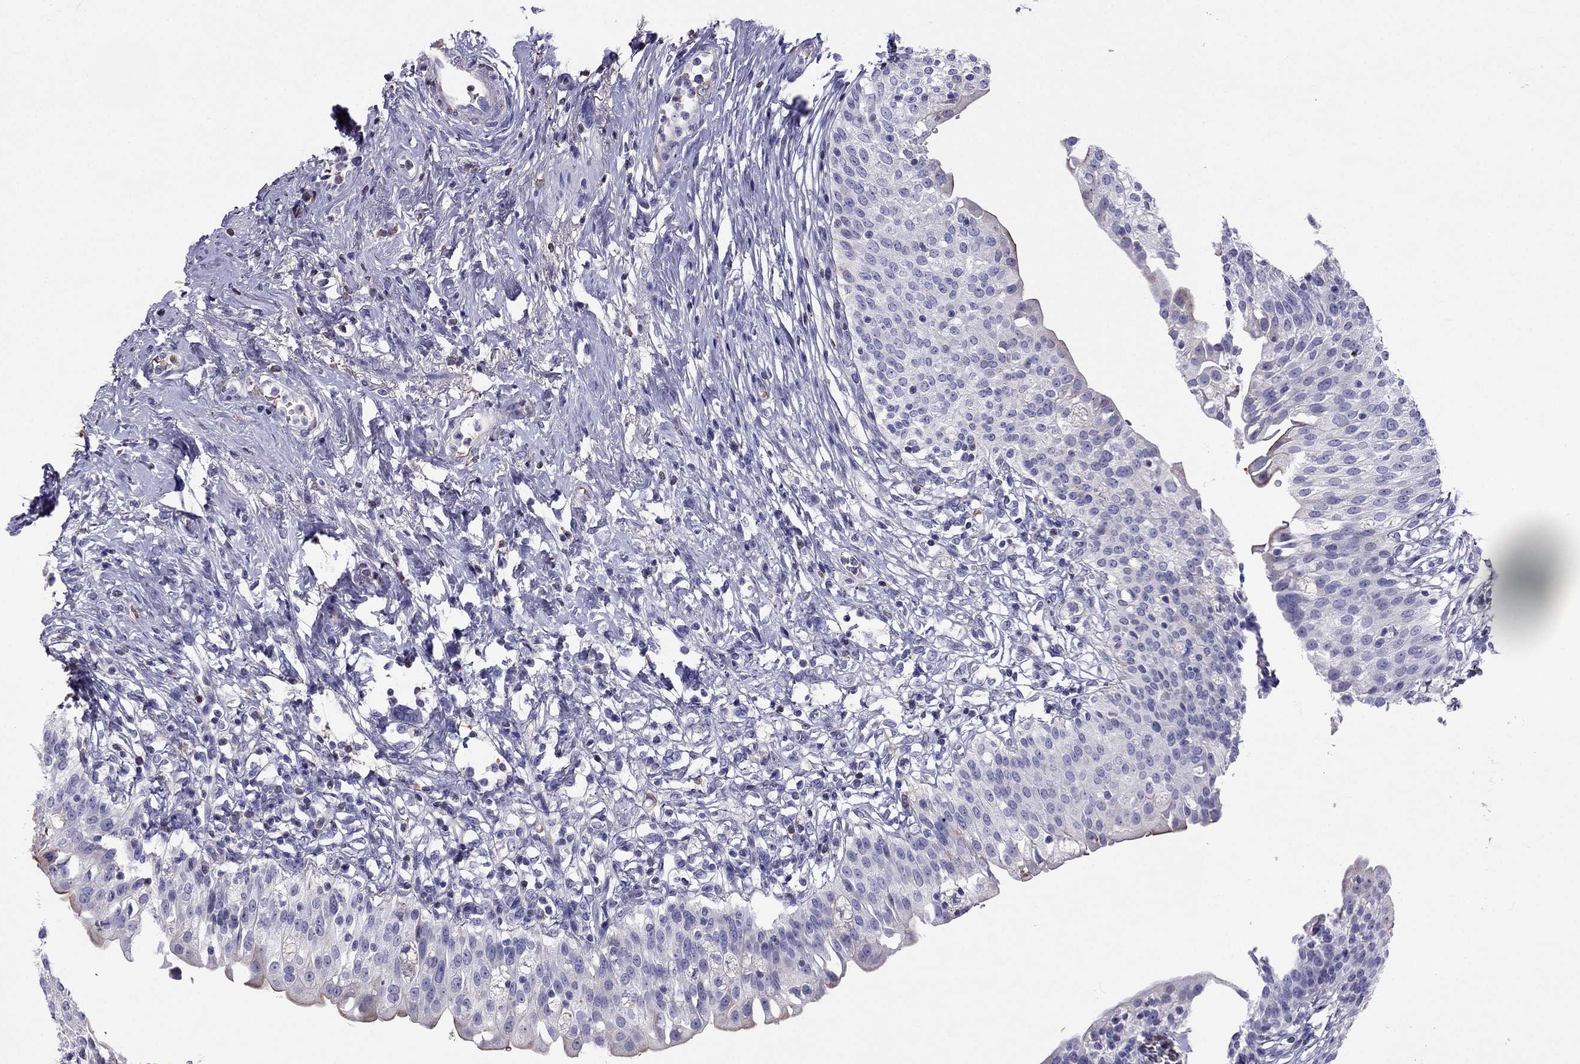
{"staining": {"intensity": "weak", "quantity": "<25%", "location": "cytoplasmic/membranous"}, "tissue": "urinary bladder", "cell_type": "Urothelial cells", "image_type": "normal", "snomed": [{"axis": "morphology", "description": "Normal tissue, NOS"}, {"axis": "topography", "description": "Urinary bladder"}], "caption": "This histopathology image is of benign urinary bladder stained with immunohistochemistry (IHC) to label a protein in brown with the nuclei are counter-stained blue. There is no expression in urothelial cells.", "gene": "TBC1D21", "patient": {"sex": "male", "age": 76}}